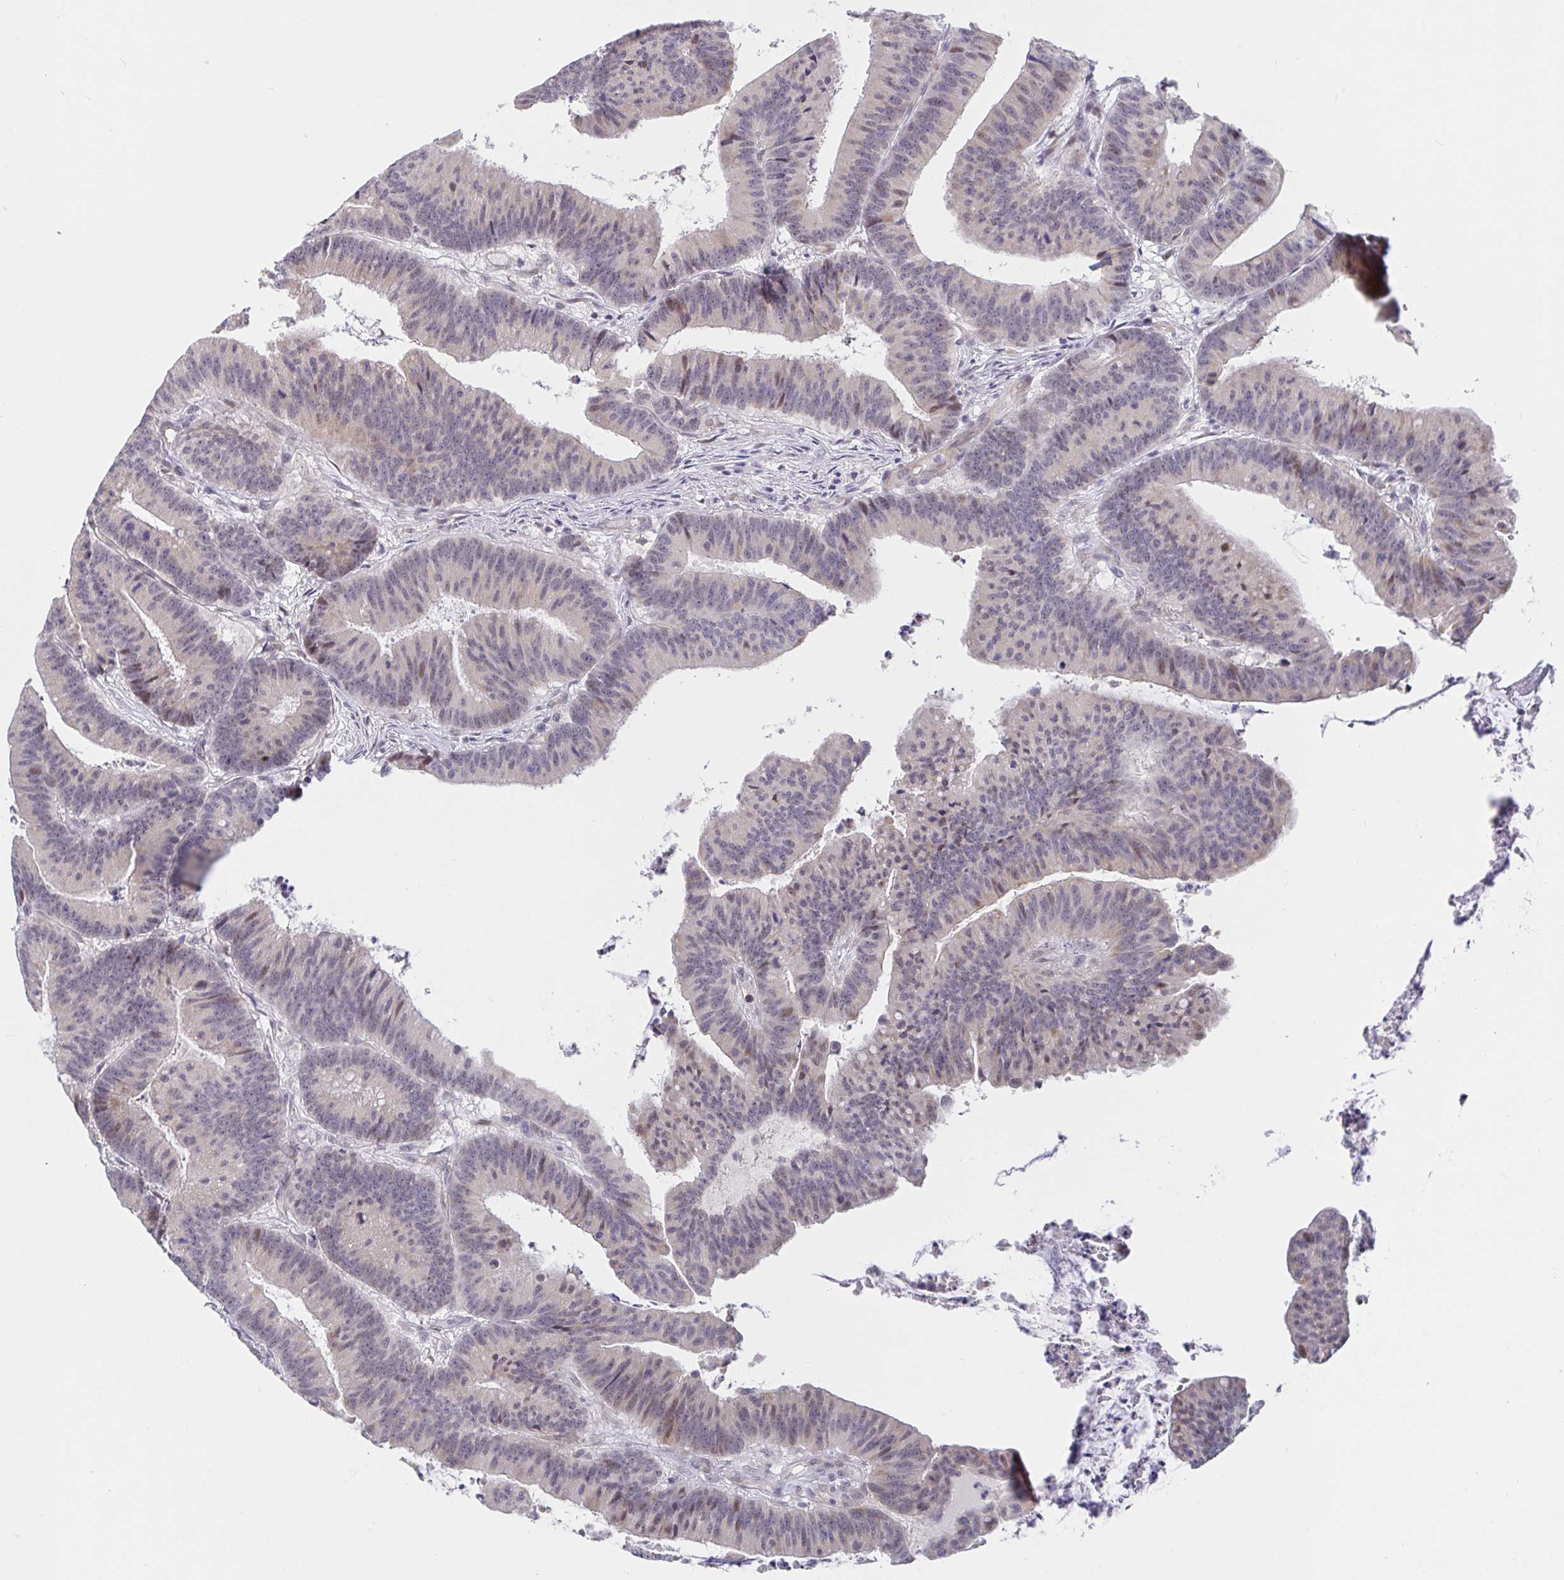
{"staining": {"intensity": "negative", "quantity": "none", "location": "none"}, "tissue": "colorectal cancer", "cell_type": "Tumor cells", "image_type": "cancer", "snomed": [{"axis": "morphology", "description": "Adenocarcinoma, NOS"}, {"axis": "topography", "description": "Colon"}], "caption": "This is an immunohistochemistry (IHC) photomicrograph of colorectal adenocarcinoma. There is no positivity in tumor cells.", "gene": "CIT", "patient": {"sex": "female", "age": 78}}